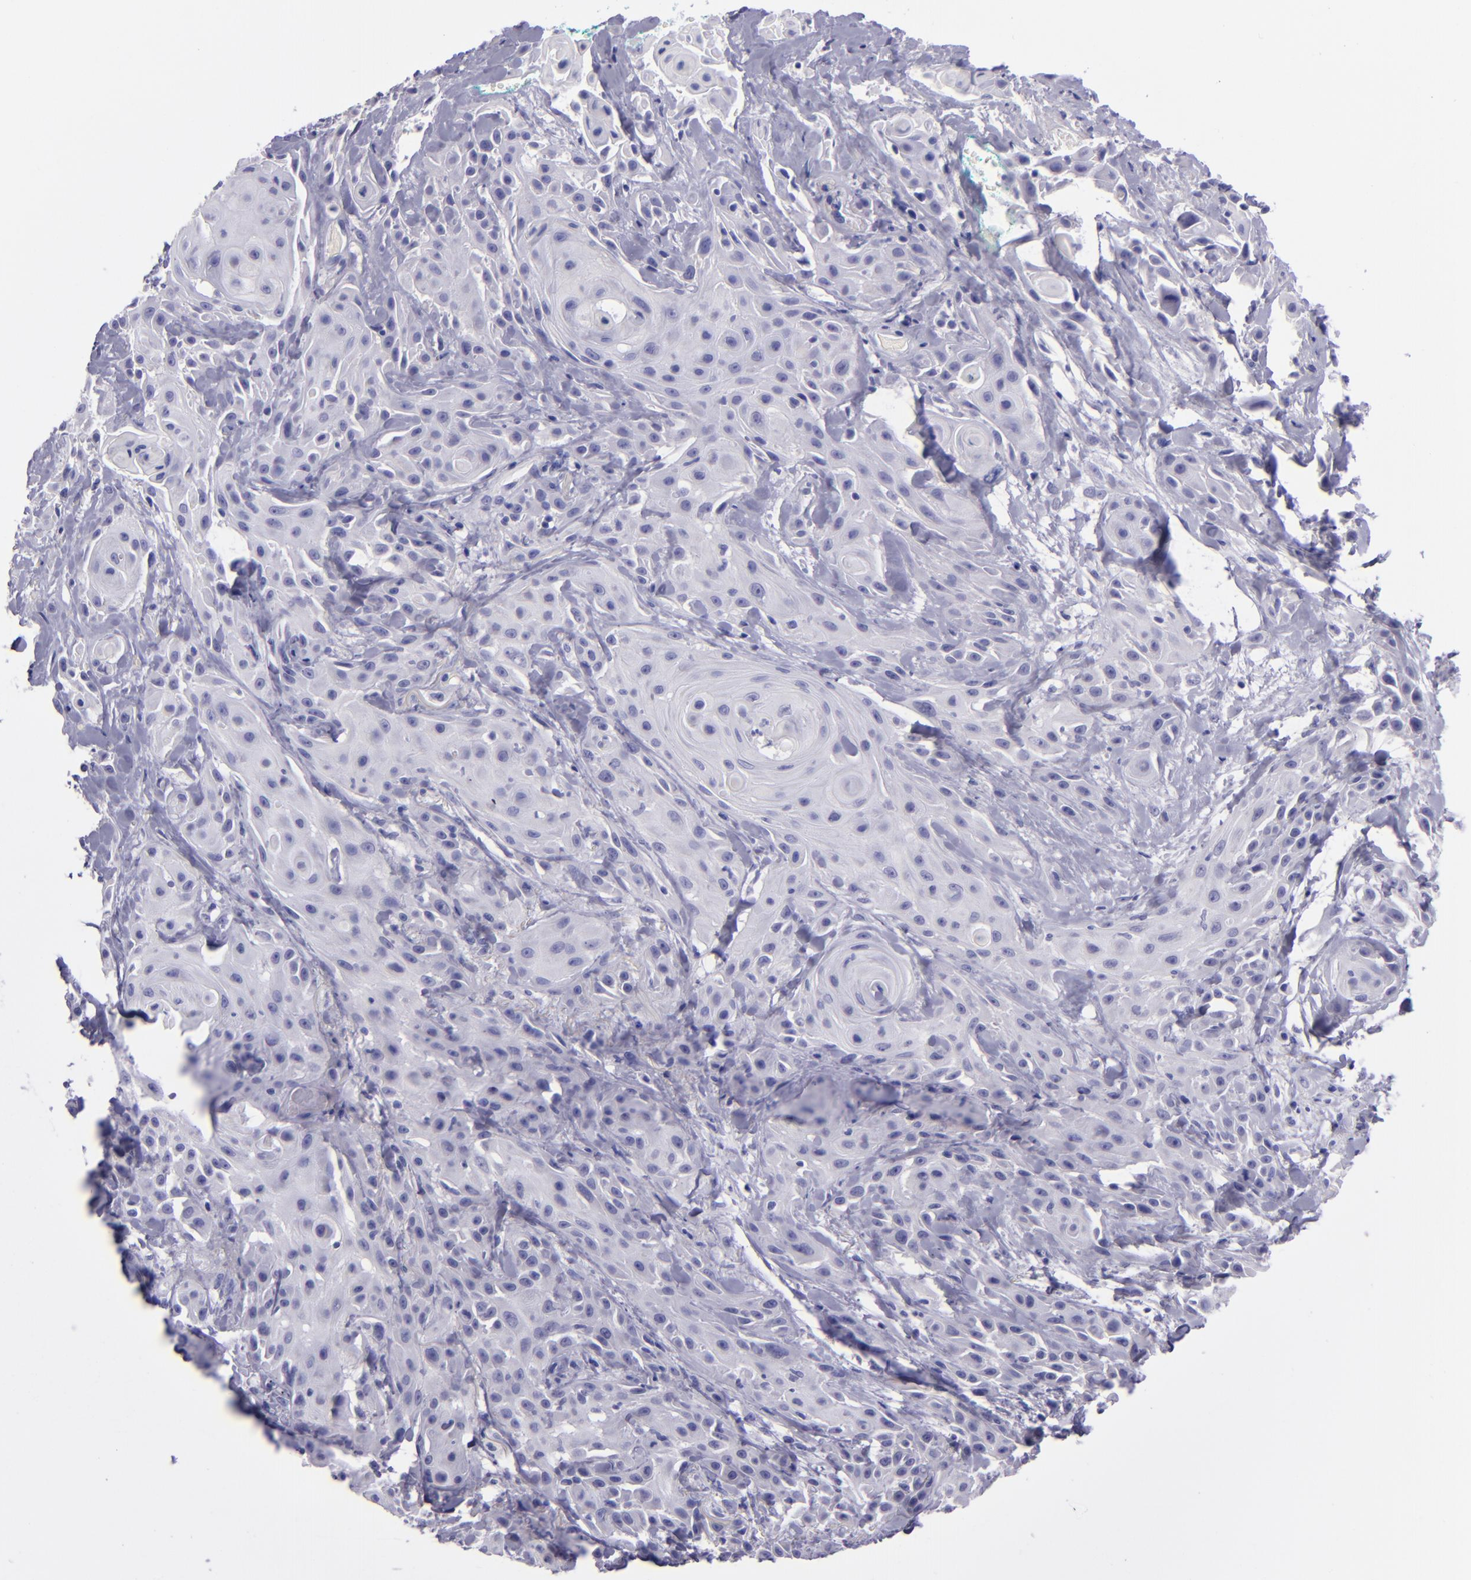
{"staining": {"intensity": "negative", "quantity": "none", "location": "none"}, "tissue": "skin cancer", "cell_type": "Tumor cells", "image_type": "cancer", "snomed": [{"axis": "morphology", "description": "Squamous cell carcinoma, NOS"}, {"axis": "topography", "description": "Skin"}, {"axis": "topography", "description": "Anal"}], "caption": "IHC micrograph of neoplastic tissue: human skin cancer (squamous cell carcinoma) stained with DAB (3,3'-diaminobenzidine) exhibits no significant protein staining in tumor cells.", "gene": "TNNT3", "patient": {"sex": "male", "age": 64}}